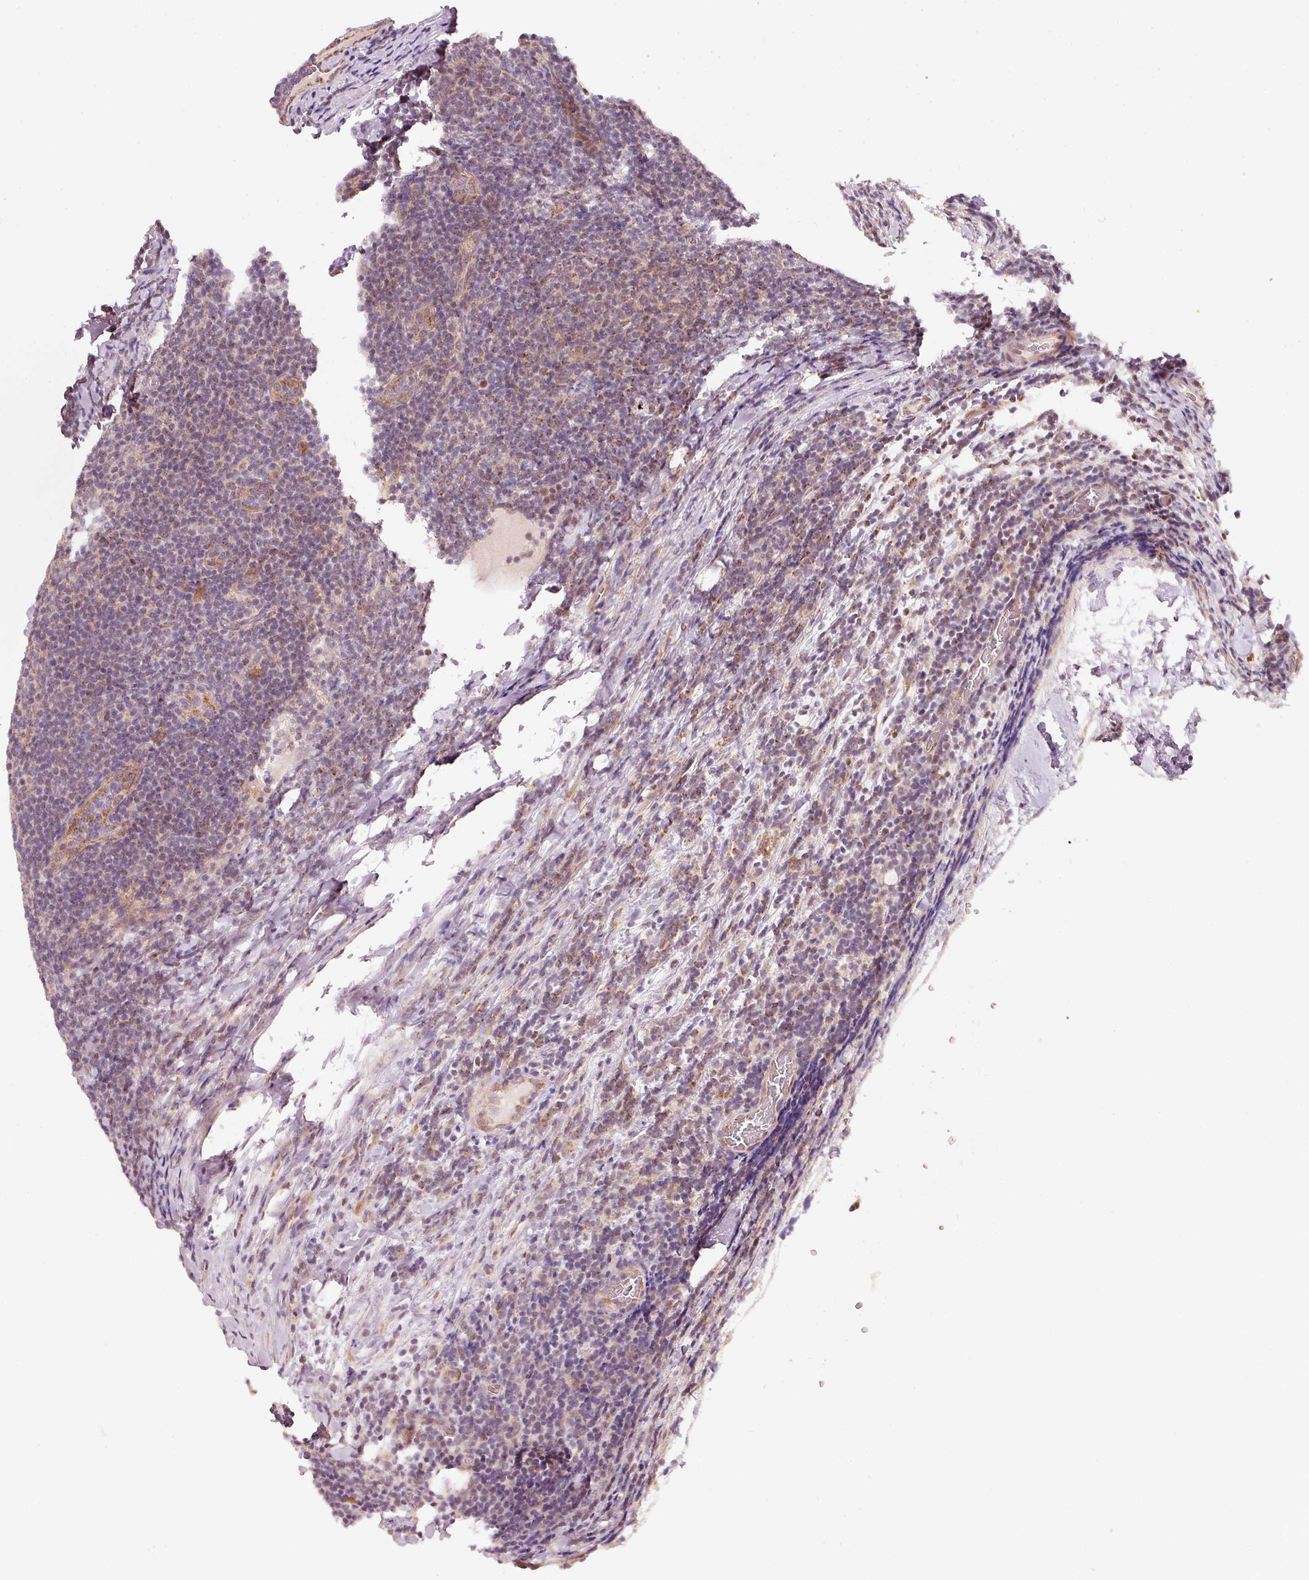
{"staining": {"intensity": "weak", "quantity": "<25%", "location": "cytoplasmic/membranous"}, "tissue": "lymphoma", "cell_type": "Tumor cells", "image_type": "cancer", "snomed": [{"axis": "morphology", "description": "Malignant lymphoma, non-Hodgkin's type, Low grade"}, {"axis": "topography", "description": "Lymph node"}], "caption": "Immunohistochemical staining of lymphoma exhibits no significant positivity in tumor cells.", "gene": "ARHGAP22", "patient": {"sex": "male", "age": 66}}